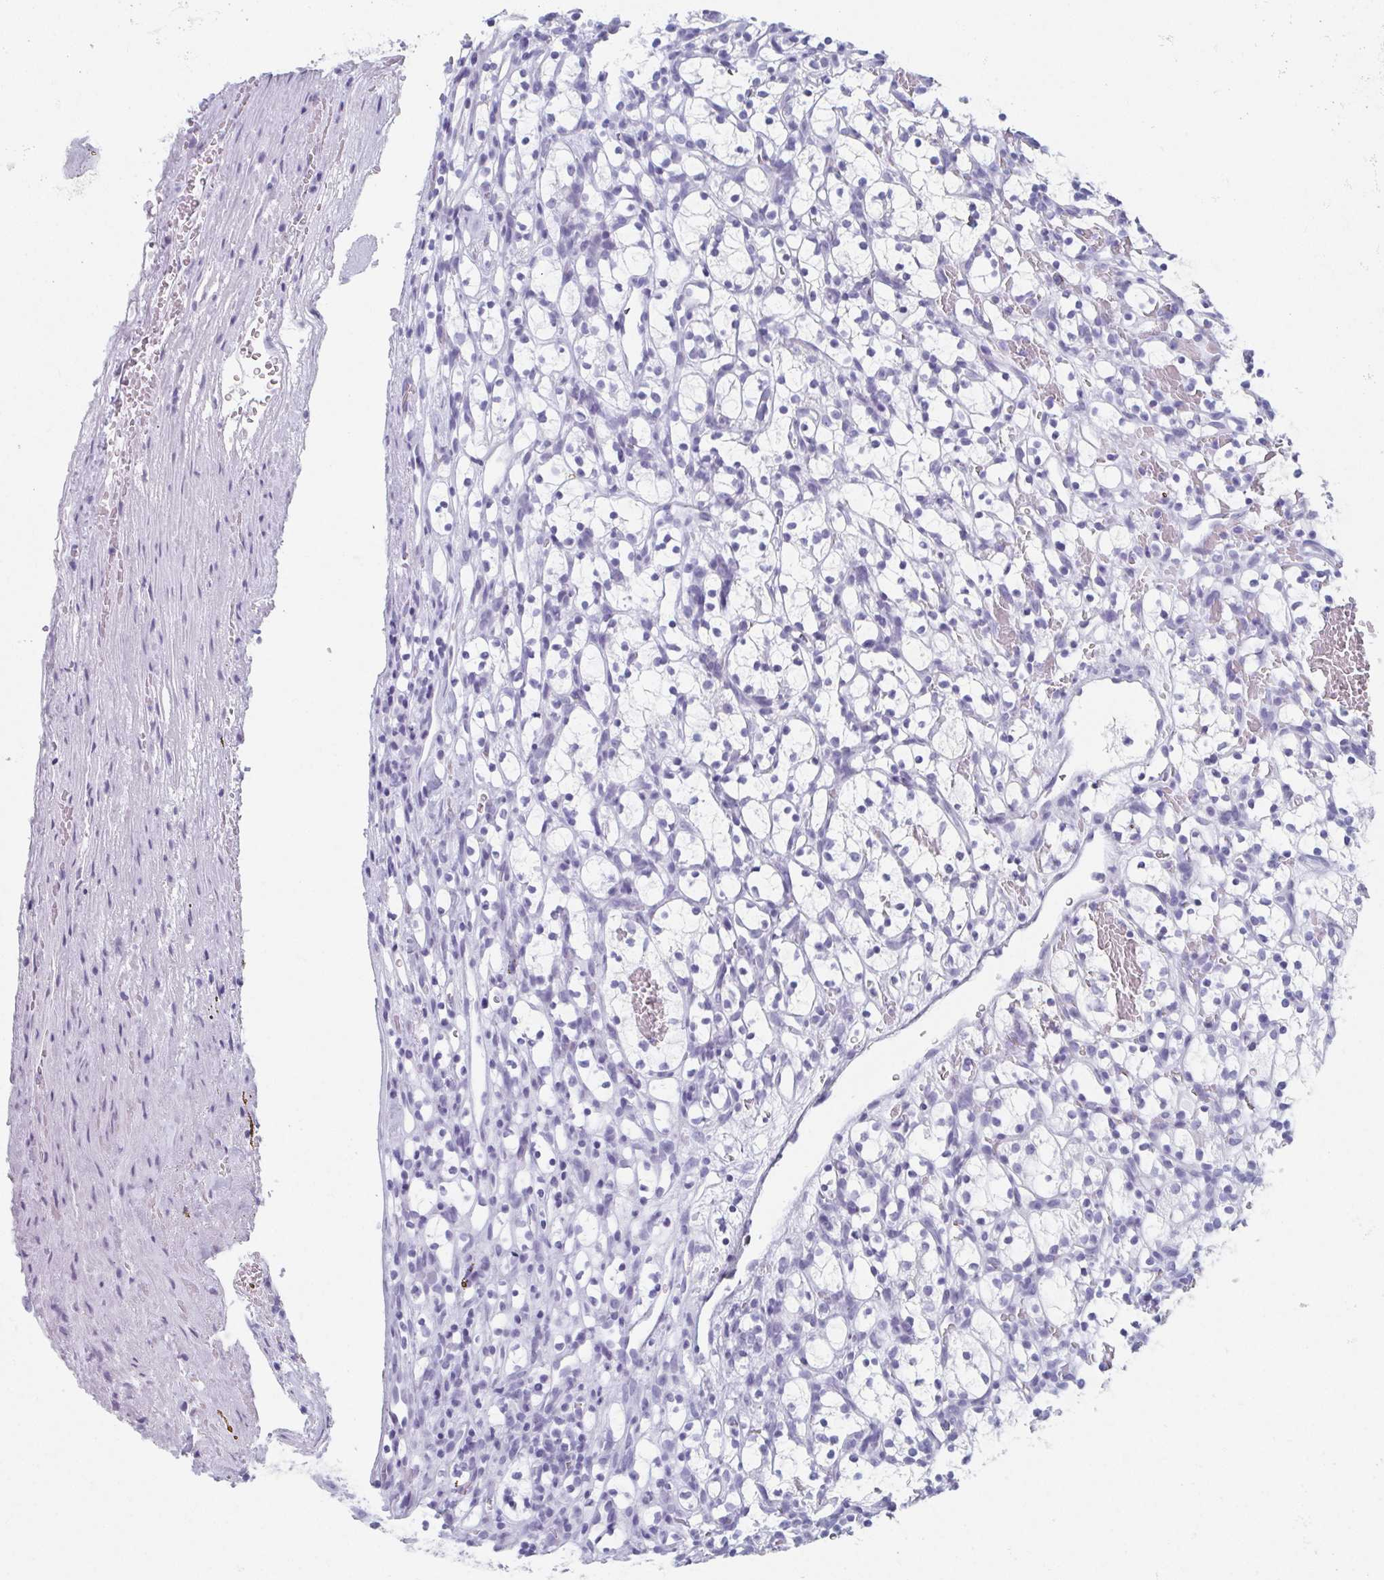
{"staining": {"intensity": "negative", "quantity": "none", "location": "none"}, "tissue": "renal cancer", "cell_type": "Tumor cells", "image_type": "cancer", "snomed": [{"axis": "morphology", "description": "Adenocarcinoma, NOS"}, {"axis": "topography", "description": "Kidney"}], "caption": "IHC image of human renal cancer (adenocarcinoma) stained for a protein (brown), which exhibits no expression in tumor cells.", "gene": "GHRL", "patient": {"sex": "female", "age": 69}}